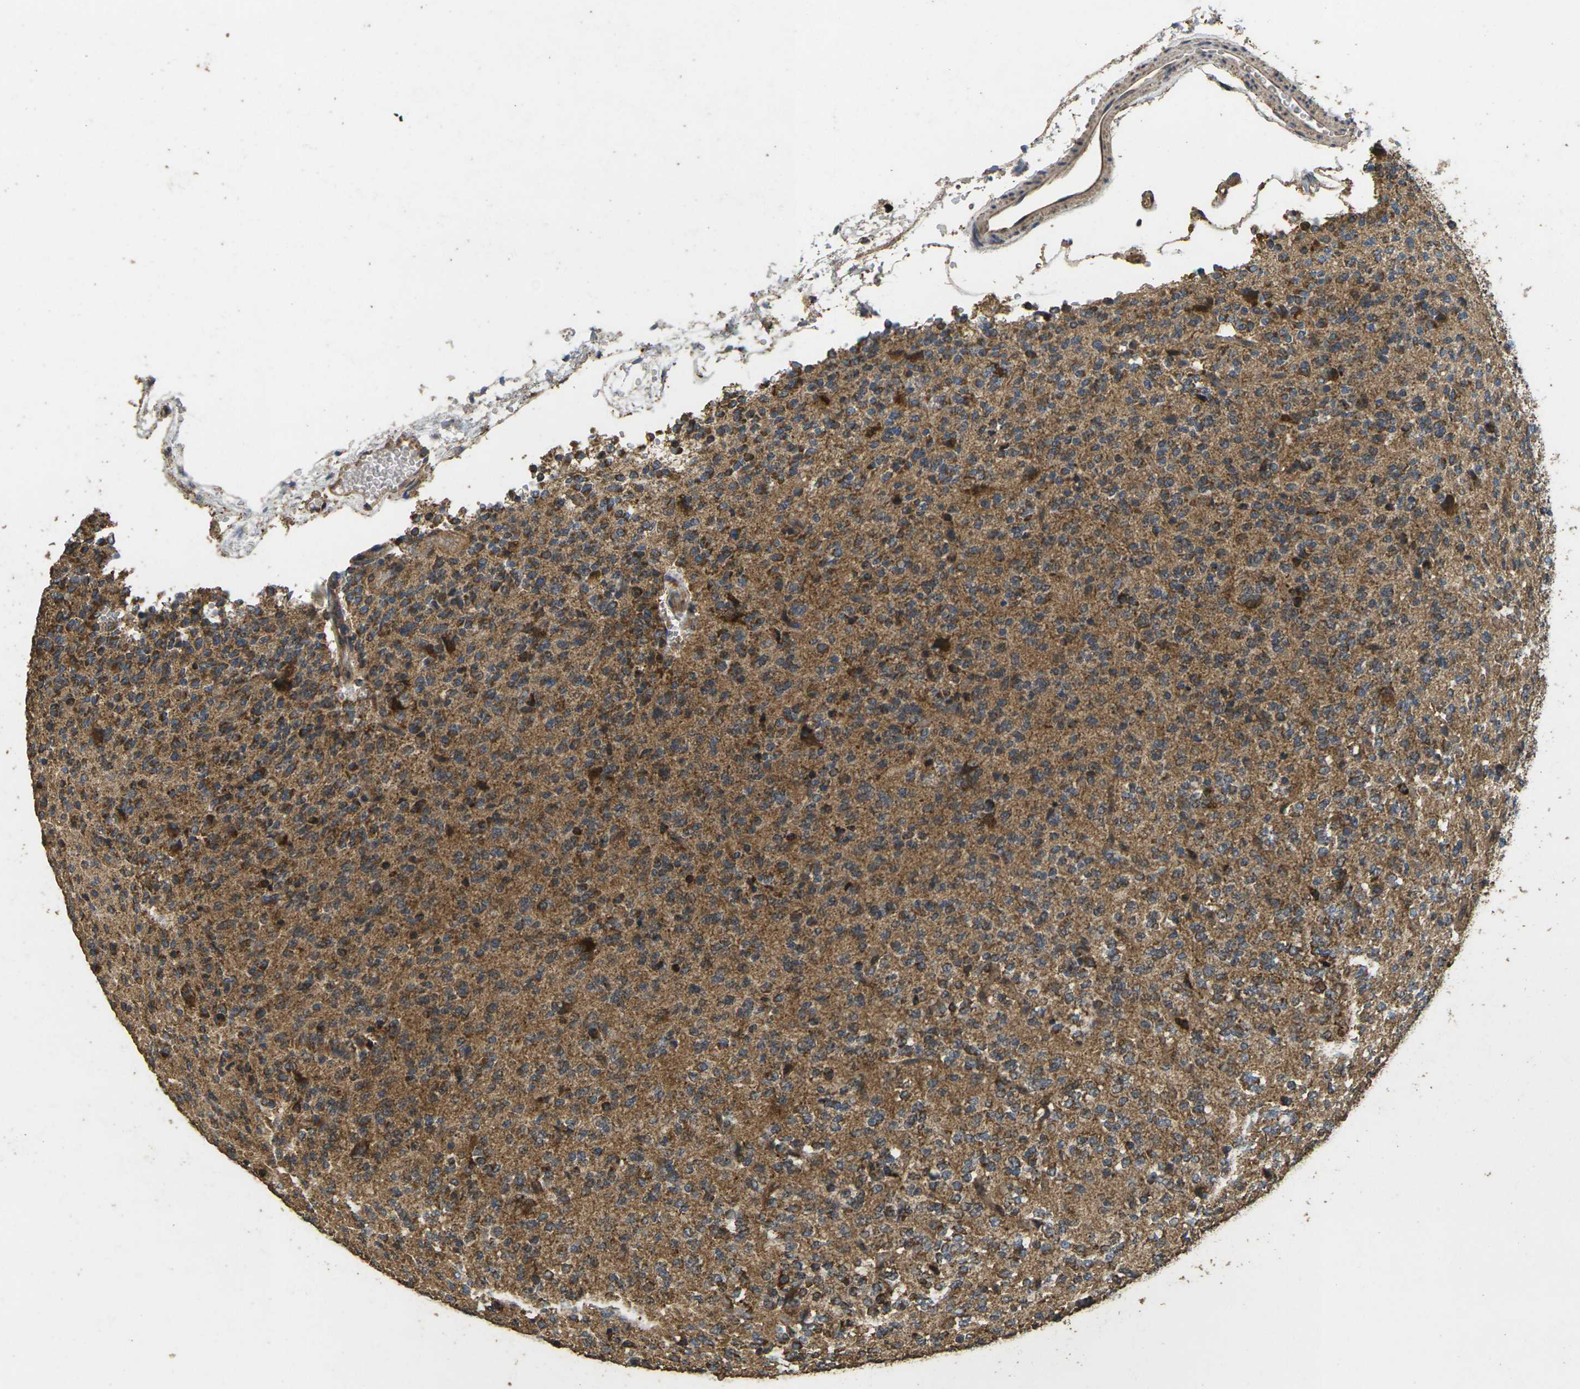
{"staining": {"intensity": "moderate", "quantity": ">75%", "location": "cytoplasmic/membranous"}, "tissue": "glioma", "cell_type": "Tumor cells", "image_type": "cancer", "snomed": [{"axis": "morphology", "description": "Glioma, malignant, Low grade"}, {"axis": "topography", "description": "Brain"}], "caption": "Moderate cytoplasmic/membranous staining for a protein is identified in about >75% of tumor cells of glioma using immunohistochemistry.", "gene": "MAPK11", "patient": {"sex": "male", "age": 38}}